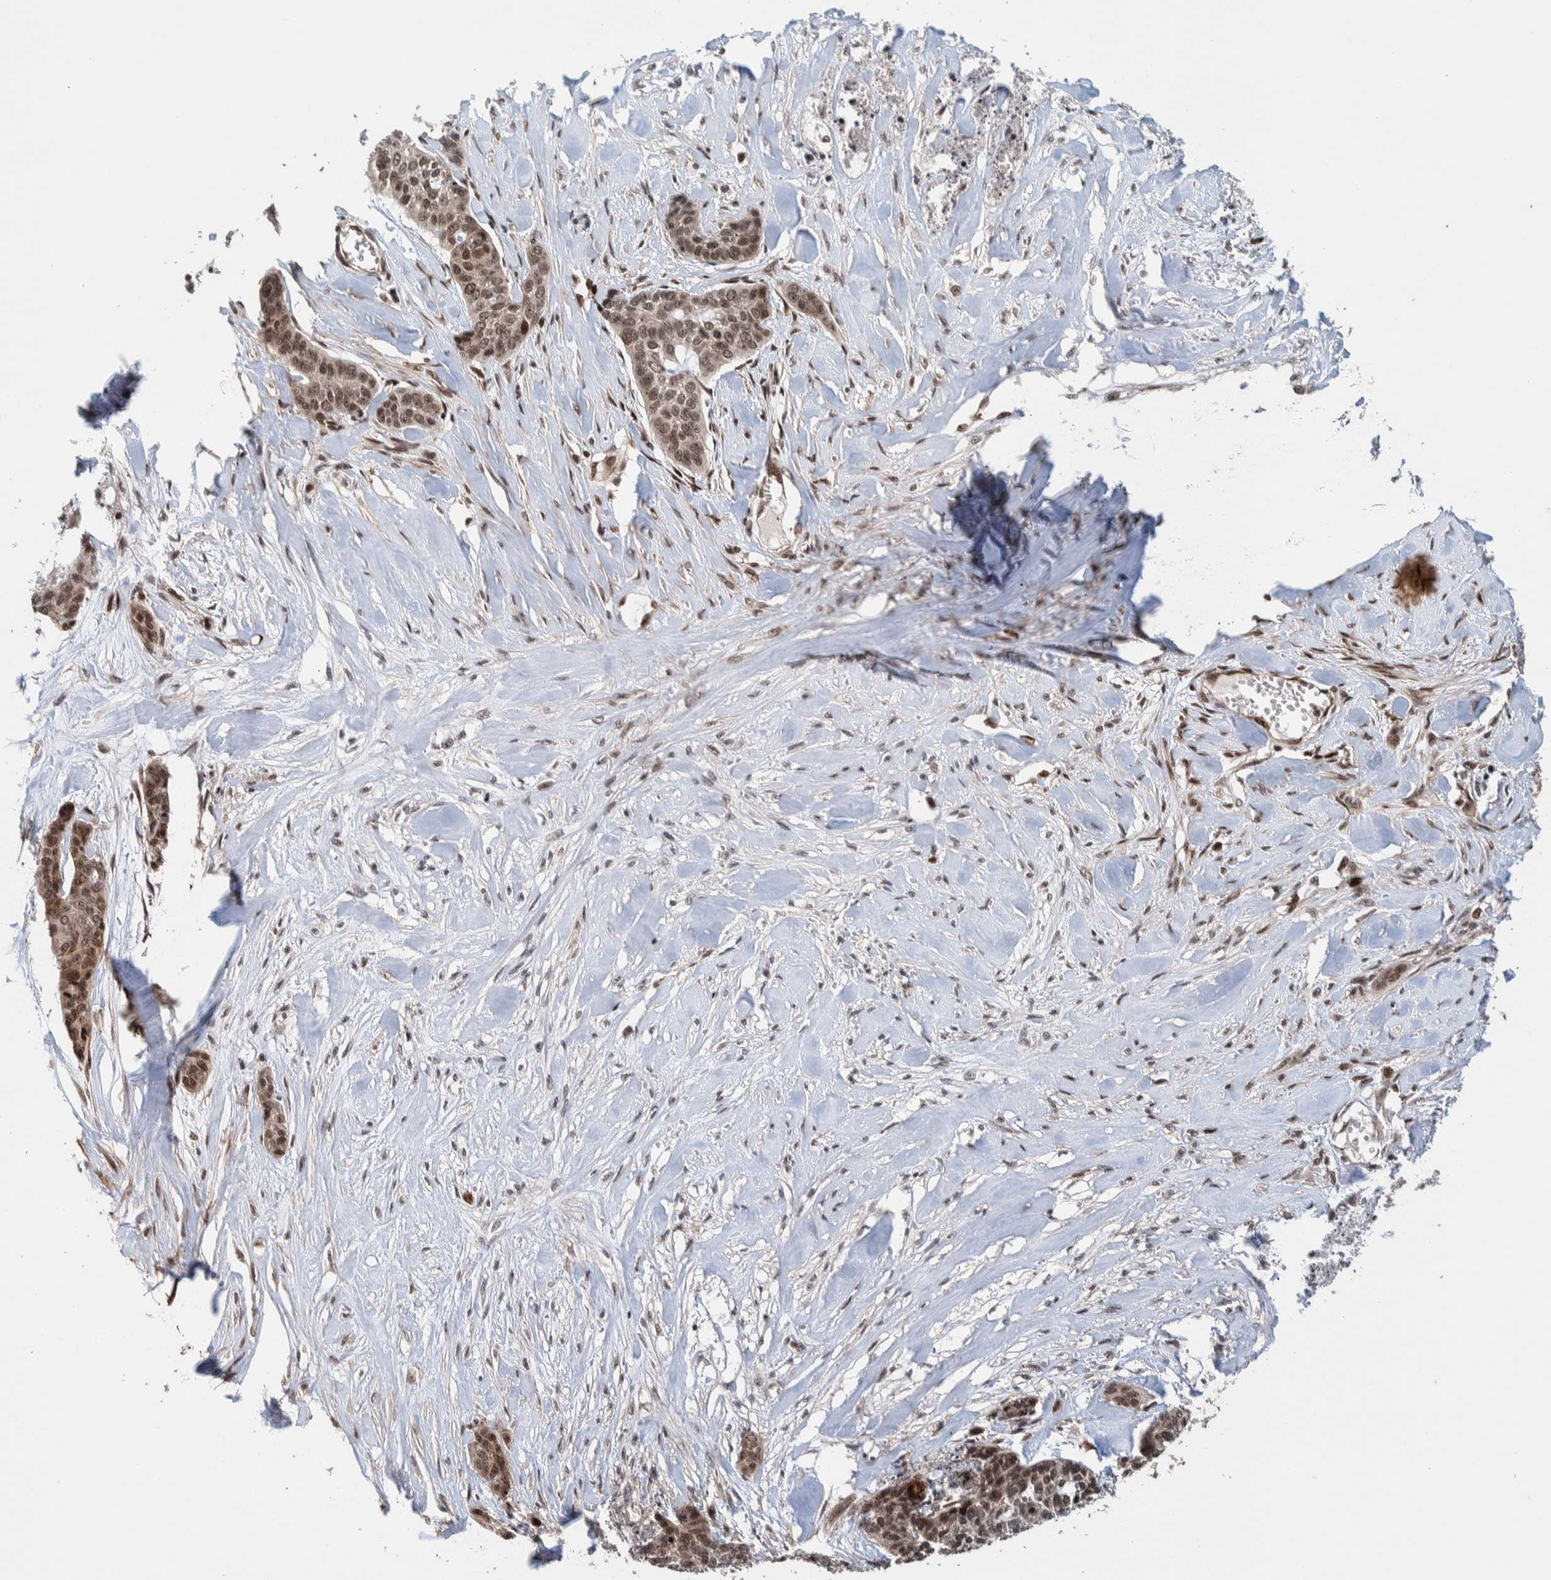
{"staining": {"intensity": "moderate", "quantity": ">75%", "location": "nuclear"}, "tissue": "skin cancer", "cell_type": "Tumor cells", "image_type": "cancer", "snomed": [{"axis": "morphology", "description": "Basal cell carcinoma"}, {"axis": "topography", "description": "Skin"}], "caption": "Brown immunohistochemical staining in basal cell carcinoma (skin) shows moderate nuclear positivity in about >75% of tumor cells.", "gene": "CHD4", "patient": {"sex": "female", "age": 64}}